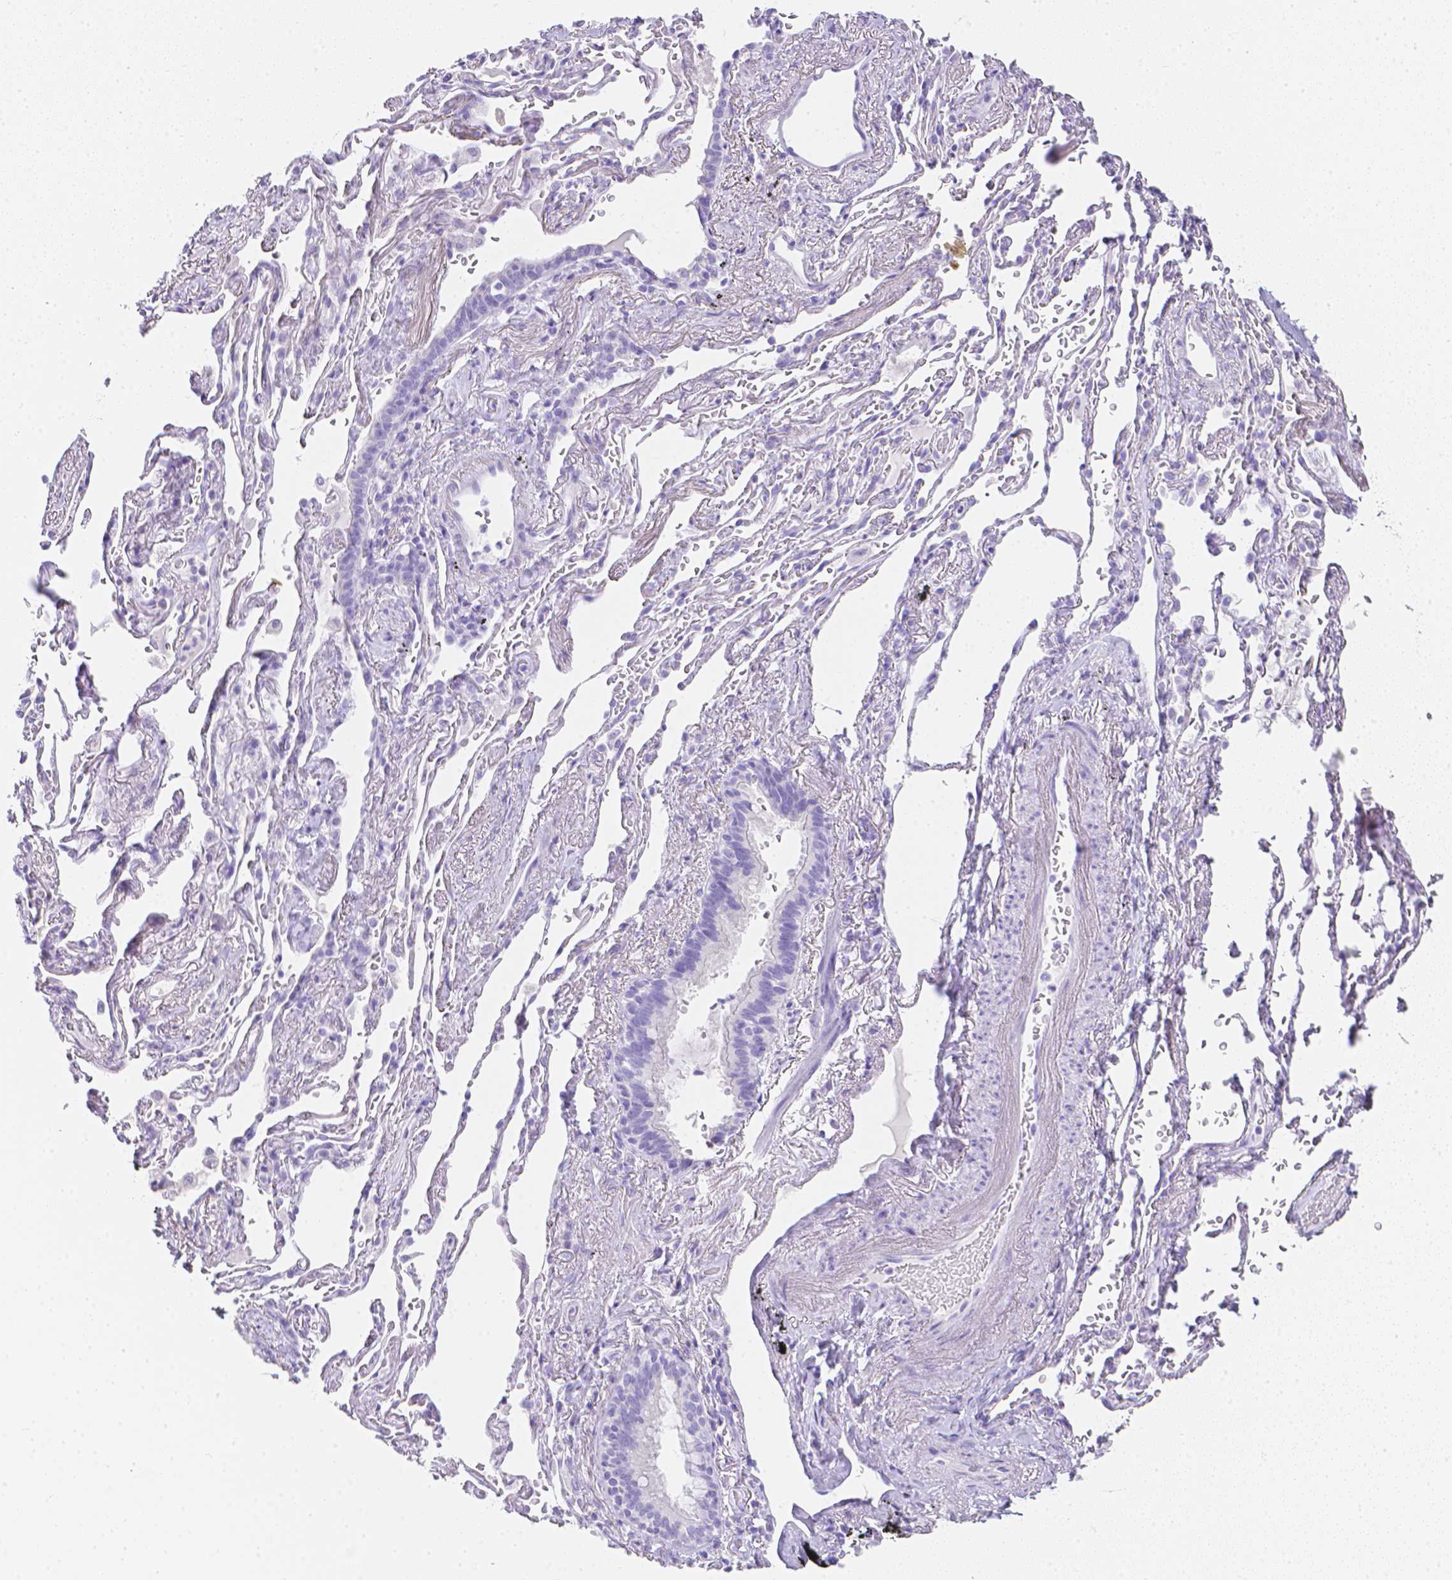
{"staining": {"intensity": "negative", "quantity": "none", "location": "none"}, "tissue": "bronchus", "cell_type": "Respiratory epithelial cells", "image_type": "normal", "snomed": [{"axis": "morphology", "description": "Normal tissue, NOS"}, {"axis": "topography", "description": "Bronchus"}], "caption": "IHC histopathology image of normal bronchus: human bronchus stained with DAB (3,3'-diaminobenzidine) displays no significant protein expression in respiratory epithelial cells.", "gene": "LGALS4", "patient": {"sex": "male", "age": 70}}